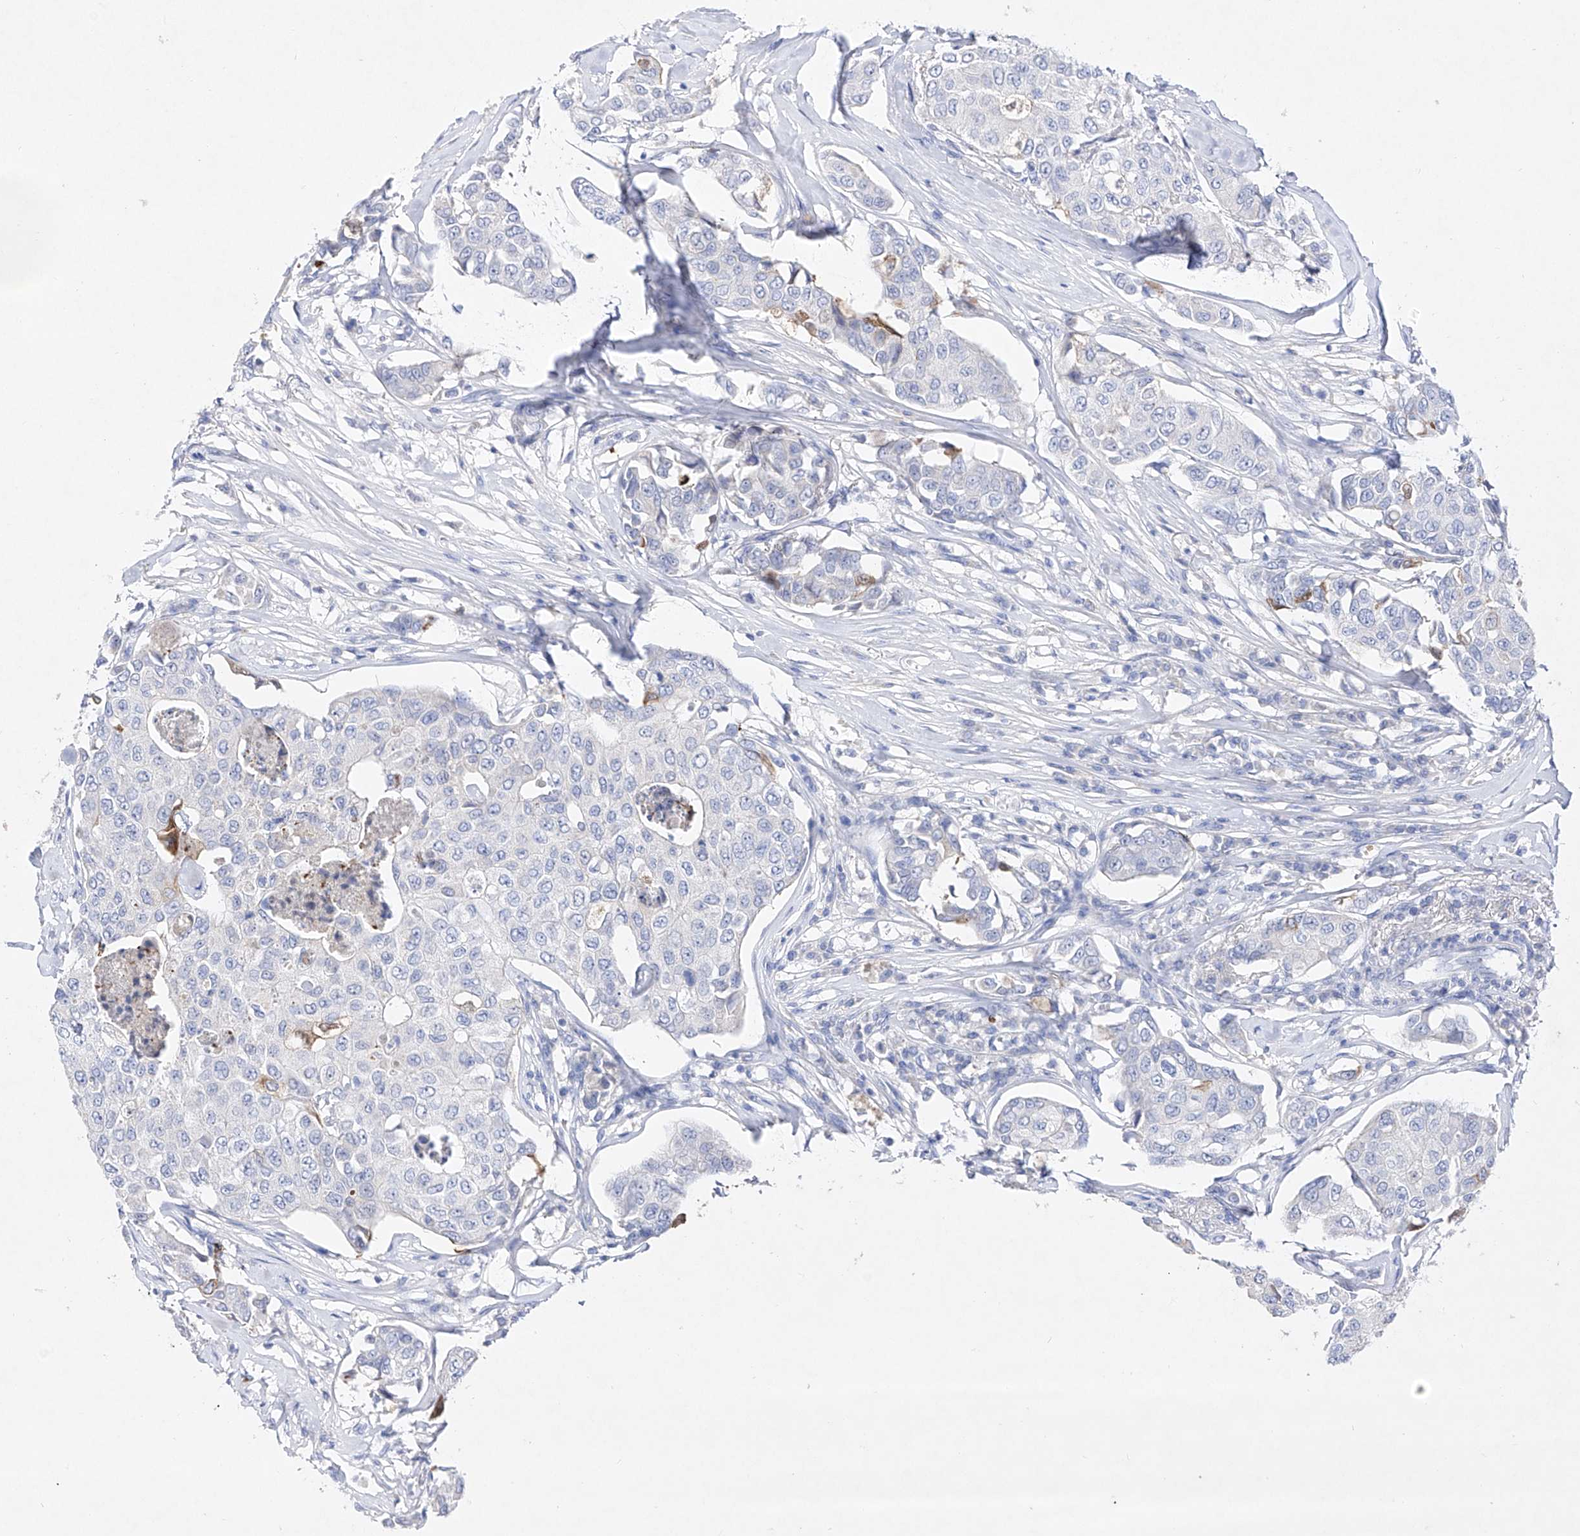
{"staining": {"intensity": "negative", "quantity": "none", "location": "none"}, "tissue": "breast cancer", "cell_type": "Tumor cells", "image_type": "cancer", "snomed": [{"axis": "morphology", "description": "Duct carcinoma"}, {"axis": "topography", "description": "Breast"}], "caption": "Breast invasive ductal carcinoma was stained to show a protein in brown. There is no significant staining in tumor cells.", "gene": "TM7SF2", "patient": {"sex": "female", "age": 80}}